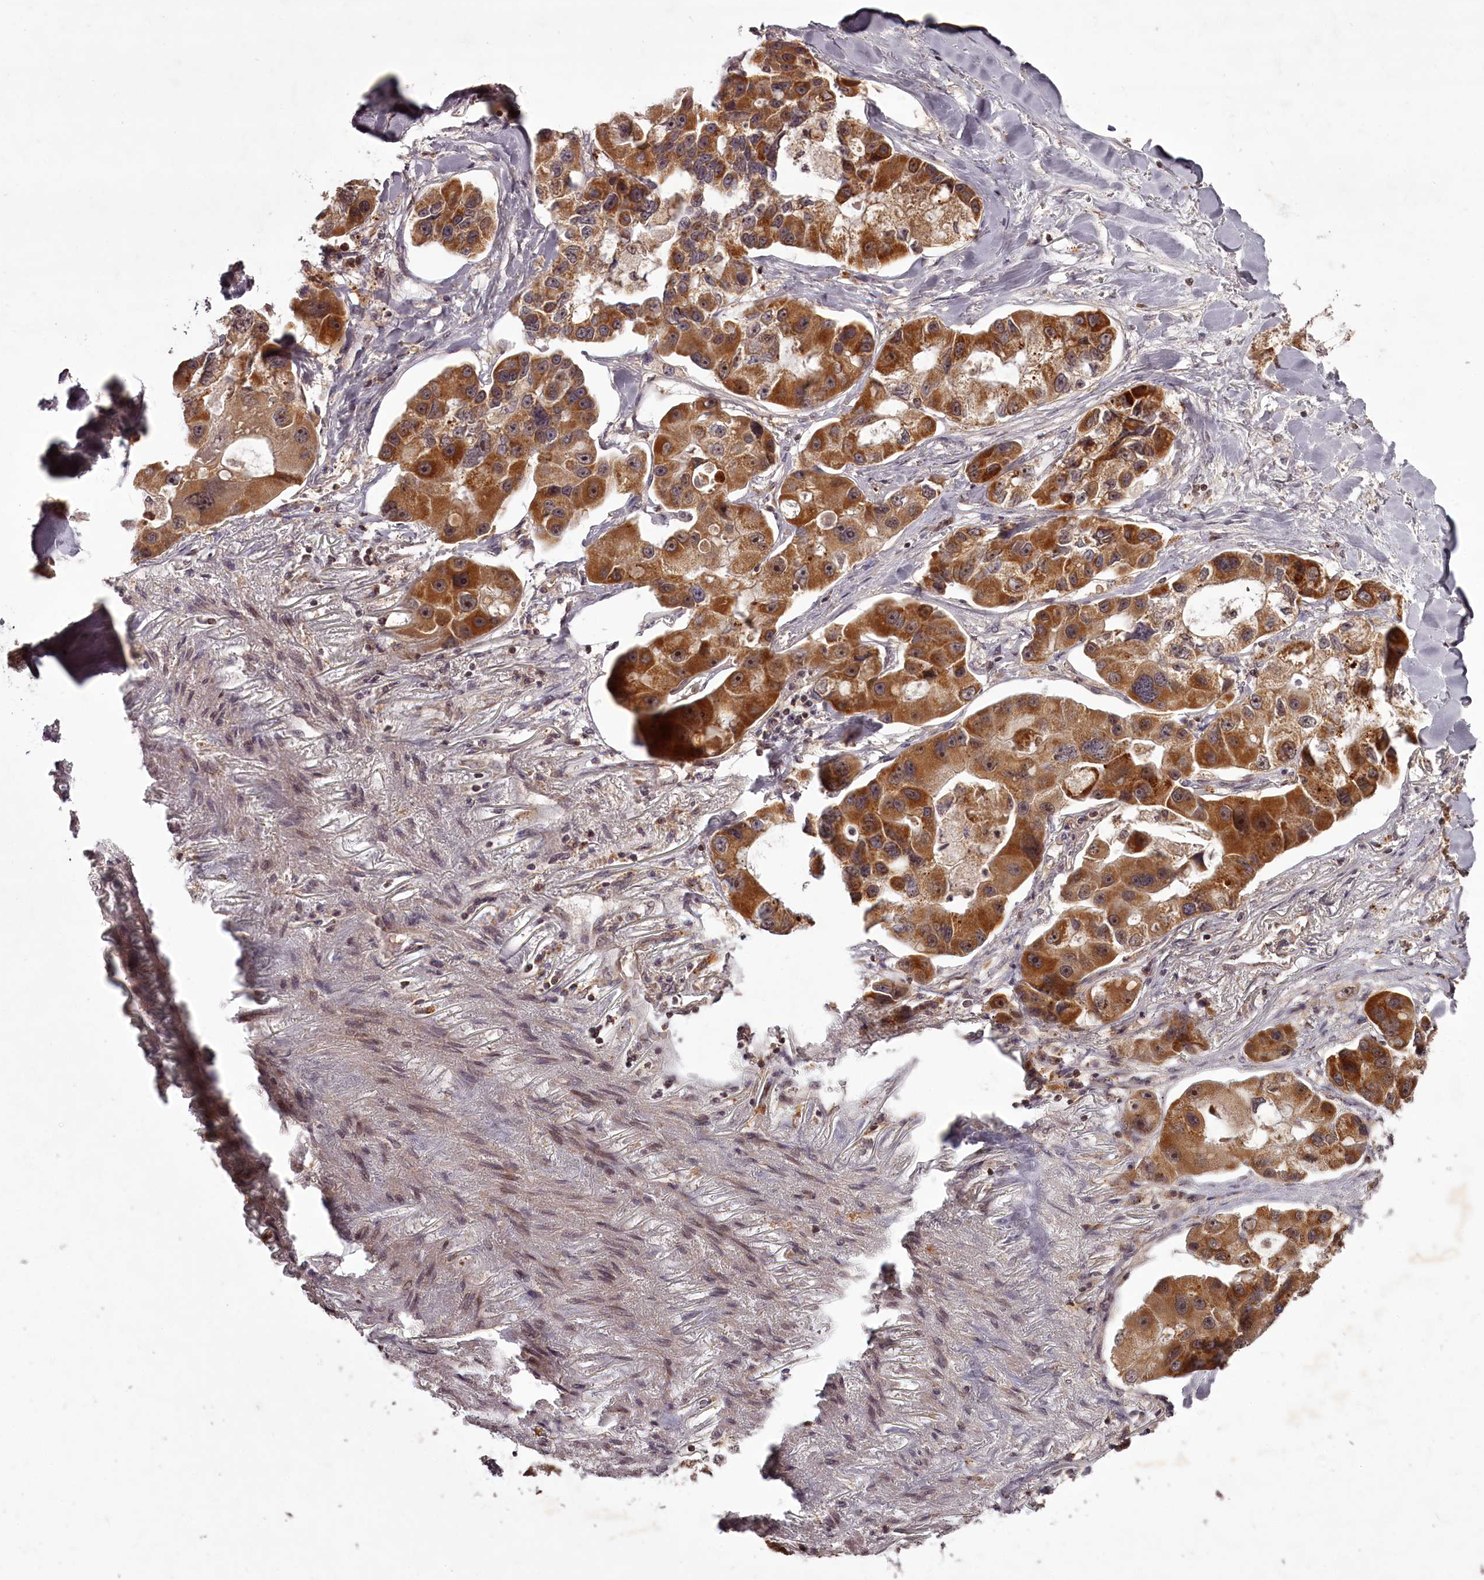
{"staining": {"intensity": "strong", "quantity": ">75%", "location": "cytoplasmic/membranous"}, "tissue": "lung cancer", "cell_type": "Tumor cells", "image_type": "cancer", "snomed": [{"axis": "morphology", "description": "Adenocarcinoma, NOS"}, {"axis": "topography", "description": "Lung"}], "caption": "Human lung cancer (adenocarcinoma) stained with a protein marker demonstrates strong staining in tumor cells.", "gene": "PCBP2", "patient": {"sex": "female", "age": 54}}